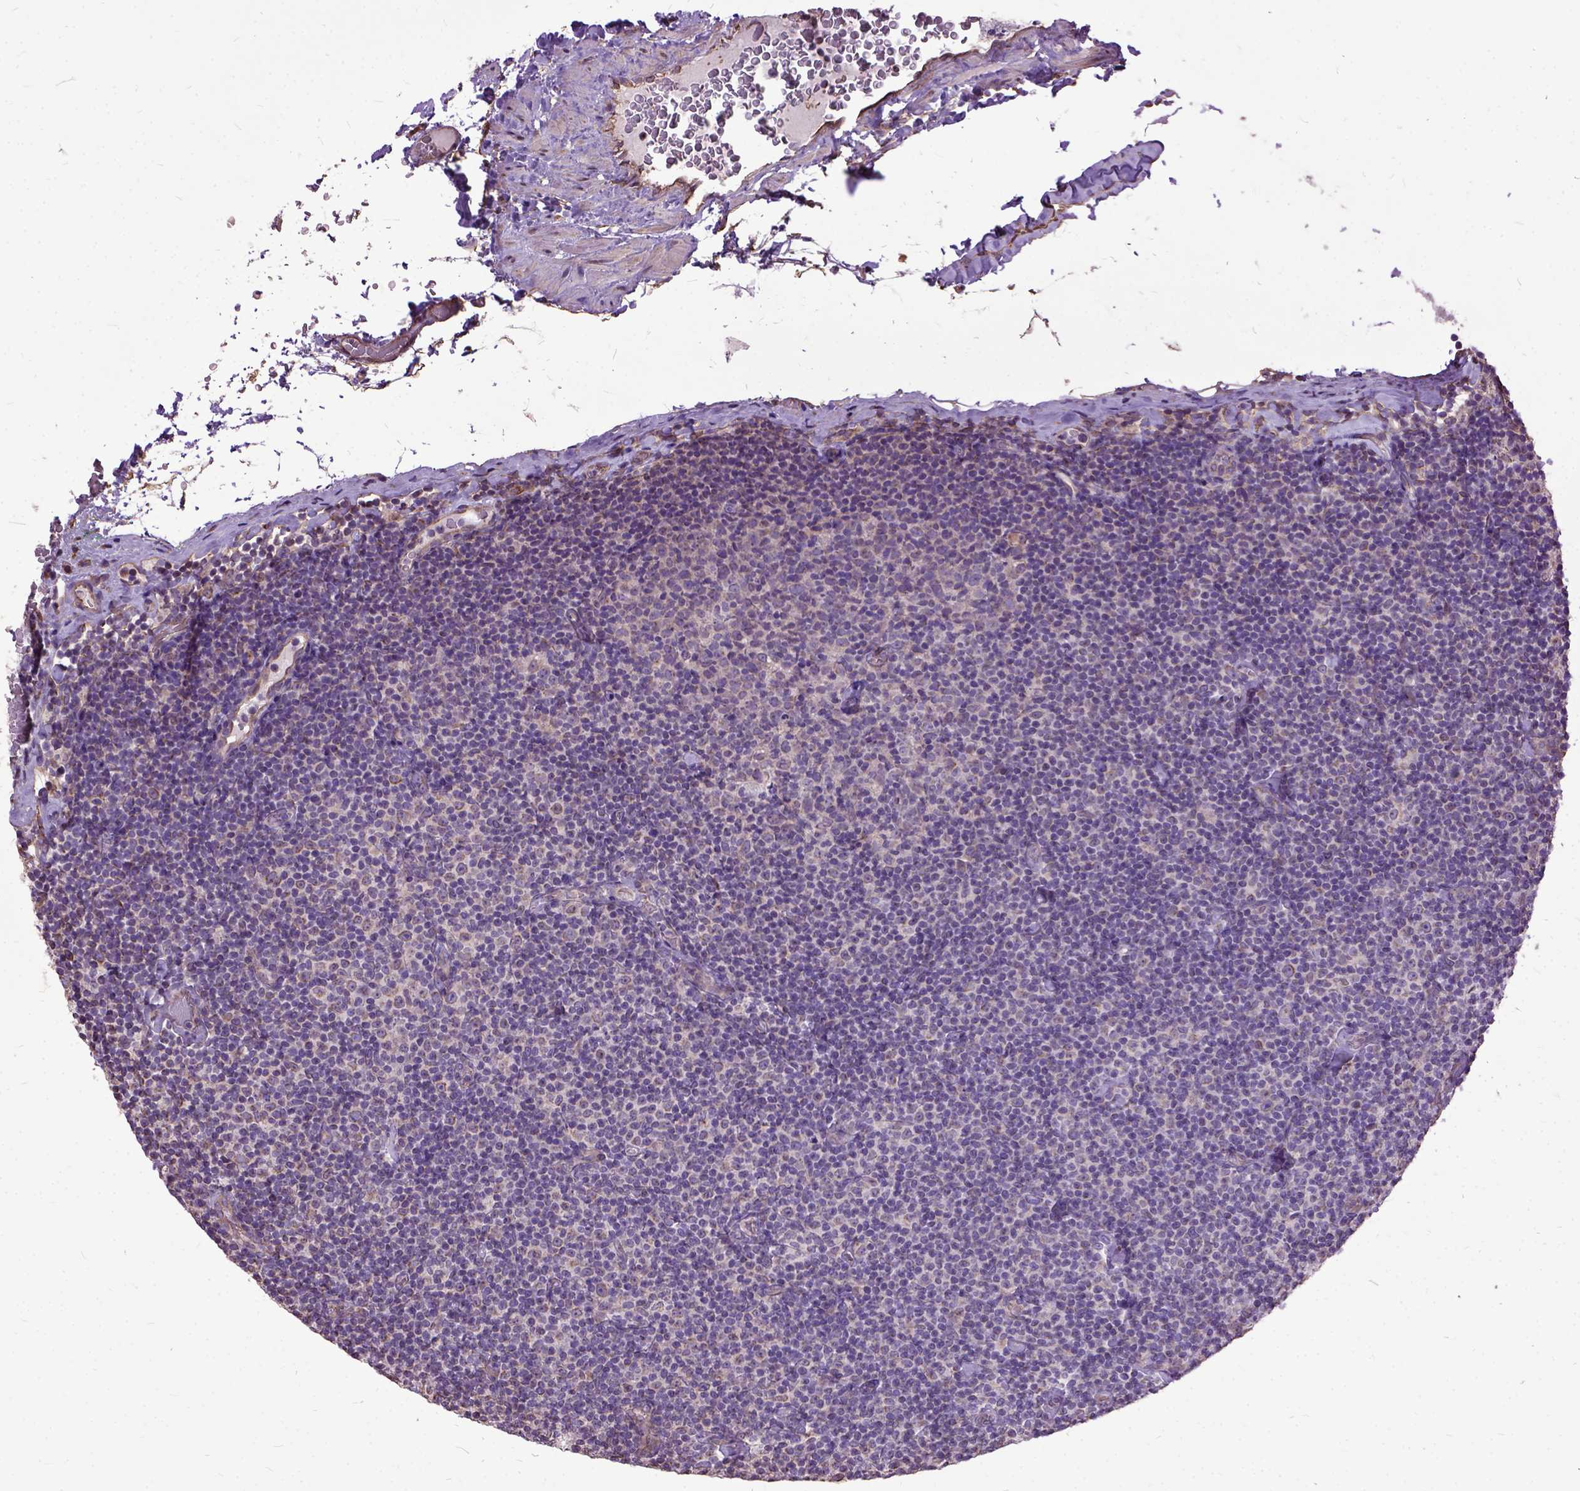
{"staining": {"intensity": "negative", "quantity": "none", "location": "none"}, "tissue": "lymphoma", "cell_type": "Tumor cells", "image_type": "cancer", "snomed": [{"axis": "morphology", "description": "Malignant lymphoma, non-Hodgkin's type, Low grade"}, {"axis": "topography", "description": "Lymph node"}], "caption": "A micrograph of human lymphoma is negative for staining in tumor cells.", "gene": "AREG", "patient": {"sex": "male", "age": 81}}